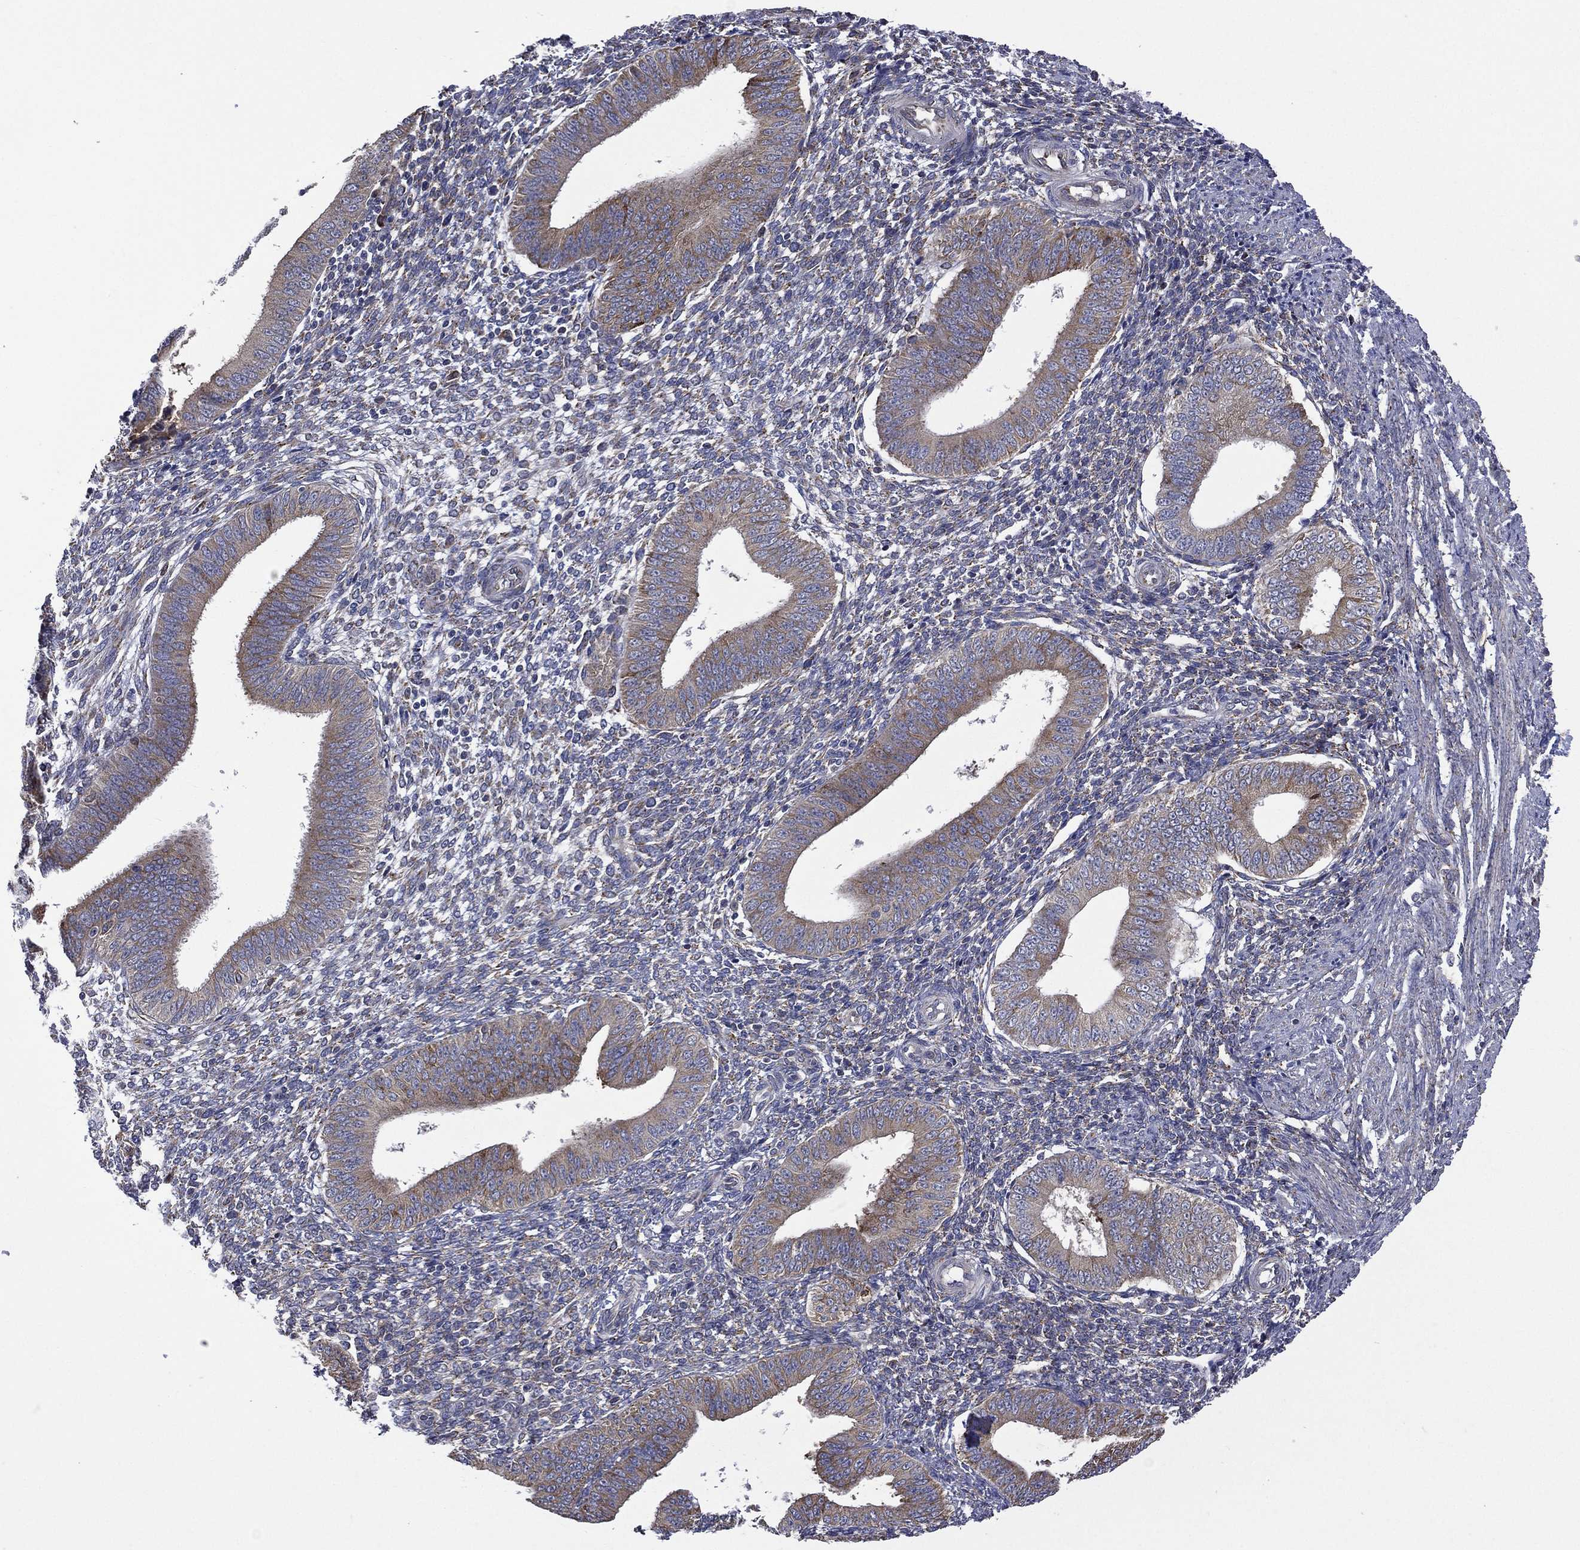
{"staining": {"intensity": "negative", "quantity": "none", "location": "none"}, "tissue": "endometrium", "cell_type": "Cells in endometrial stroma", "image_type": "normal", "snomed": [{"axis": "morphology", "description": "Normal tissue, NOS"}, {"axis": "topography", "description": "Endometrium"}], "caption": "This is an IHC photomicrograph of unremarkable human endometrium. There is no expression in cells in endometrial stroma.", "gene": "C20orf96", "patient": {"sex": "female", "age": 39}}